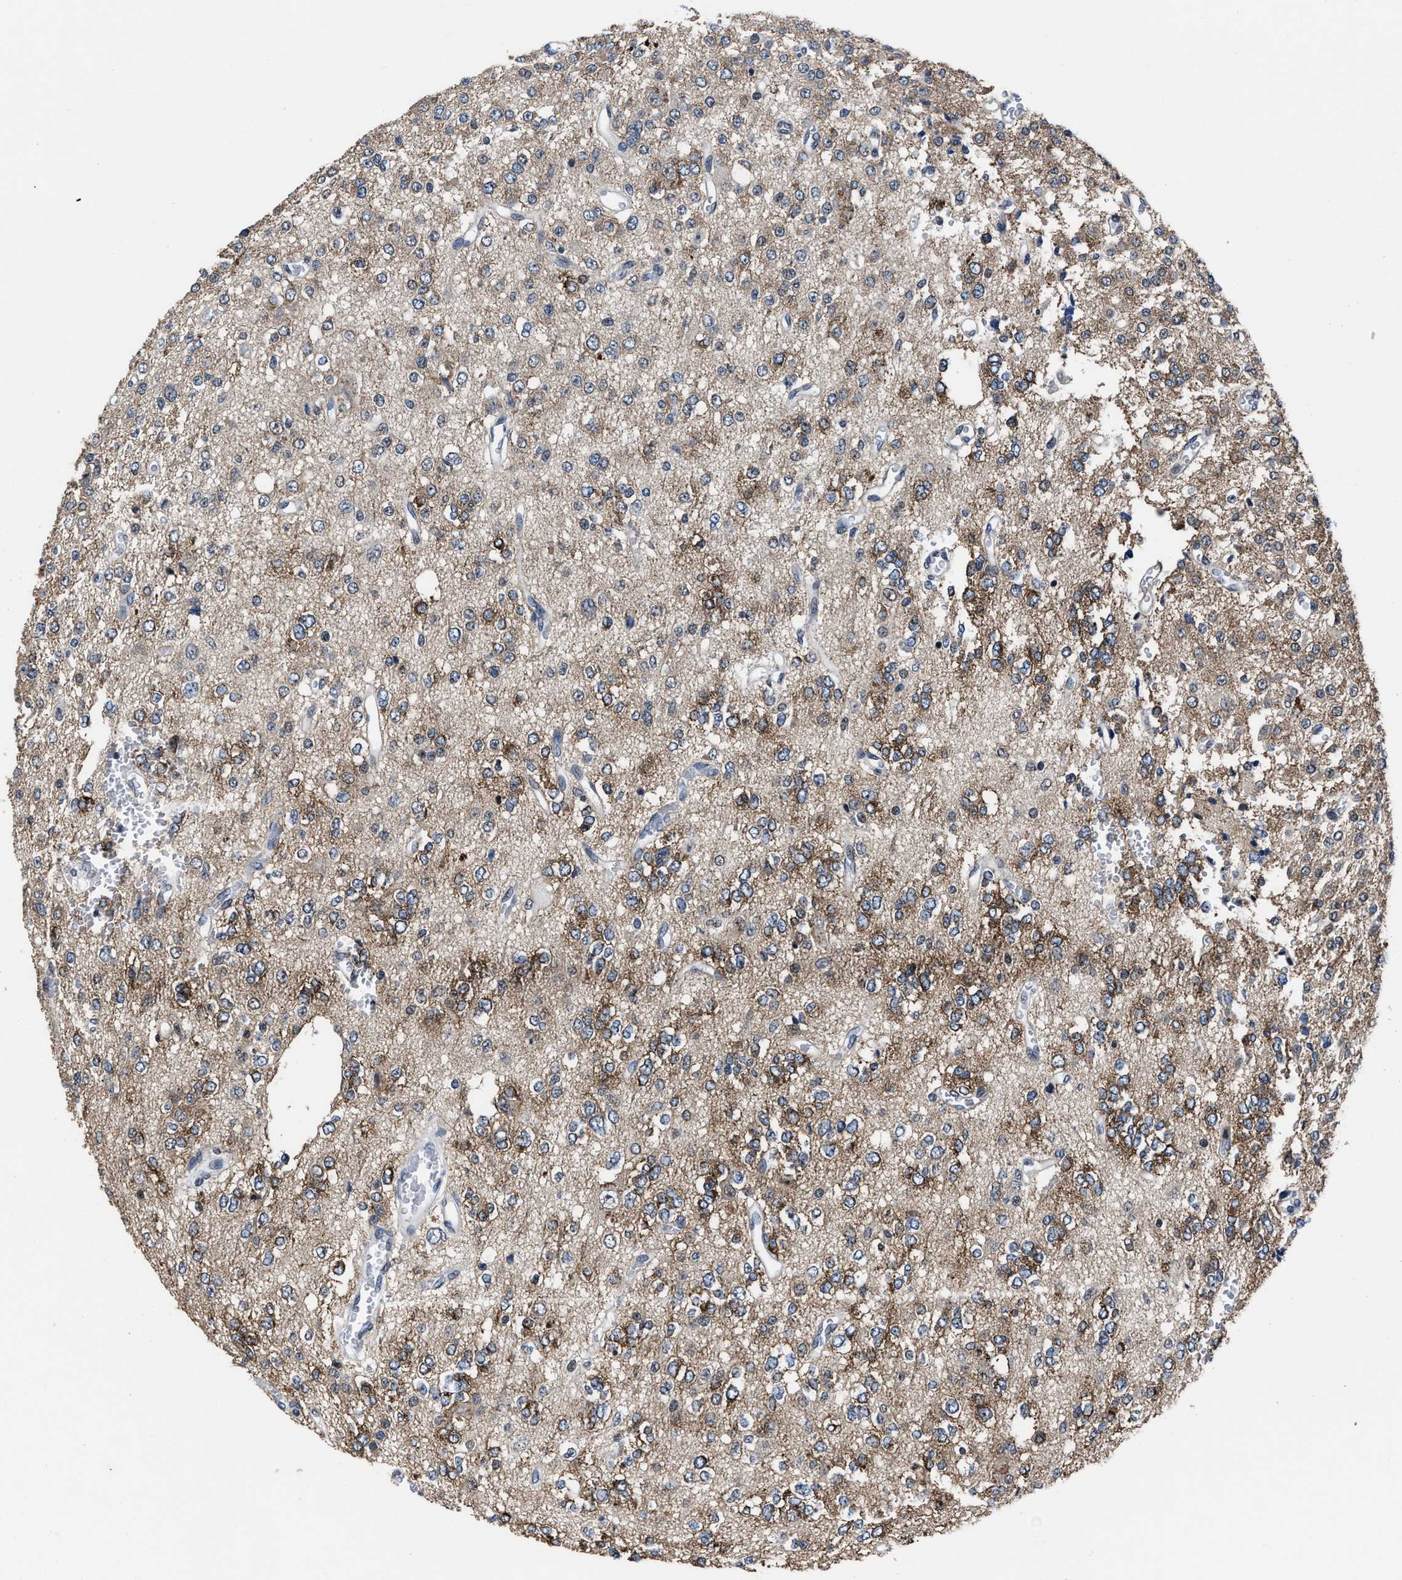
{"staining": {"intensity": "moderate", "quantity": "25%-75%", "location": "cytoplasmic/membranous"}, "tissue": "glioma", "cell_type": "Tumor cells", "image_type": "cancer", "snomed": [{"axis": "morphology", "description": "Glioma, malignant, Low grade"}, {"axis": "topography", "description": "Brain"}], "caption": "Human malignant low-grade glioma stained with a brown dye exhibits moderate cytoplasmic/membranous positive expression in about 25%-75% of tumor cells.", "gene": "MARCKSL1", "patient": {"sex": "male", "age": 38}}